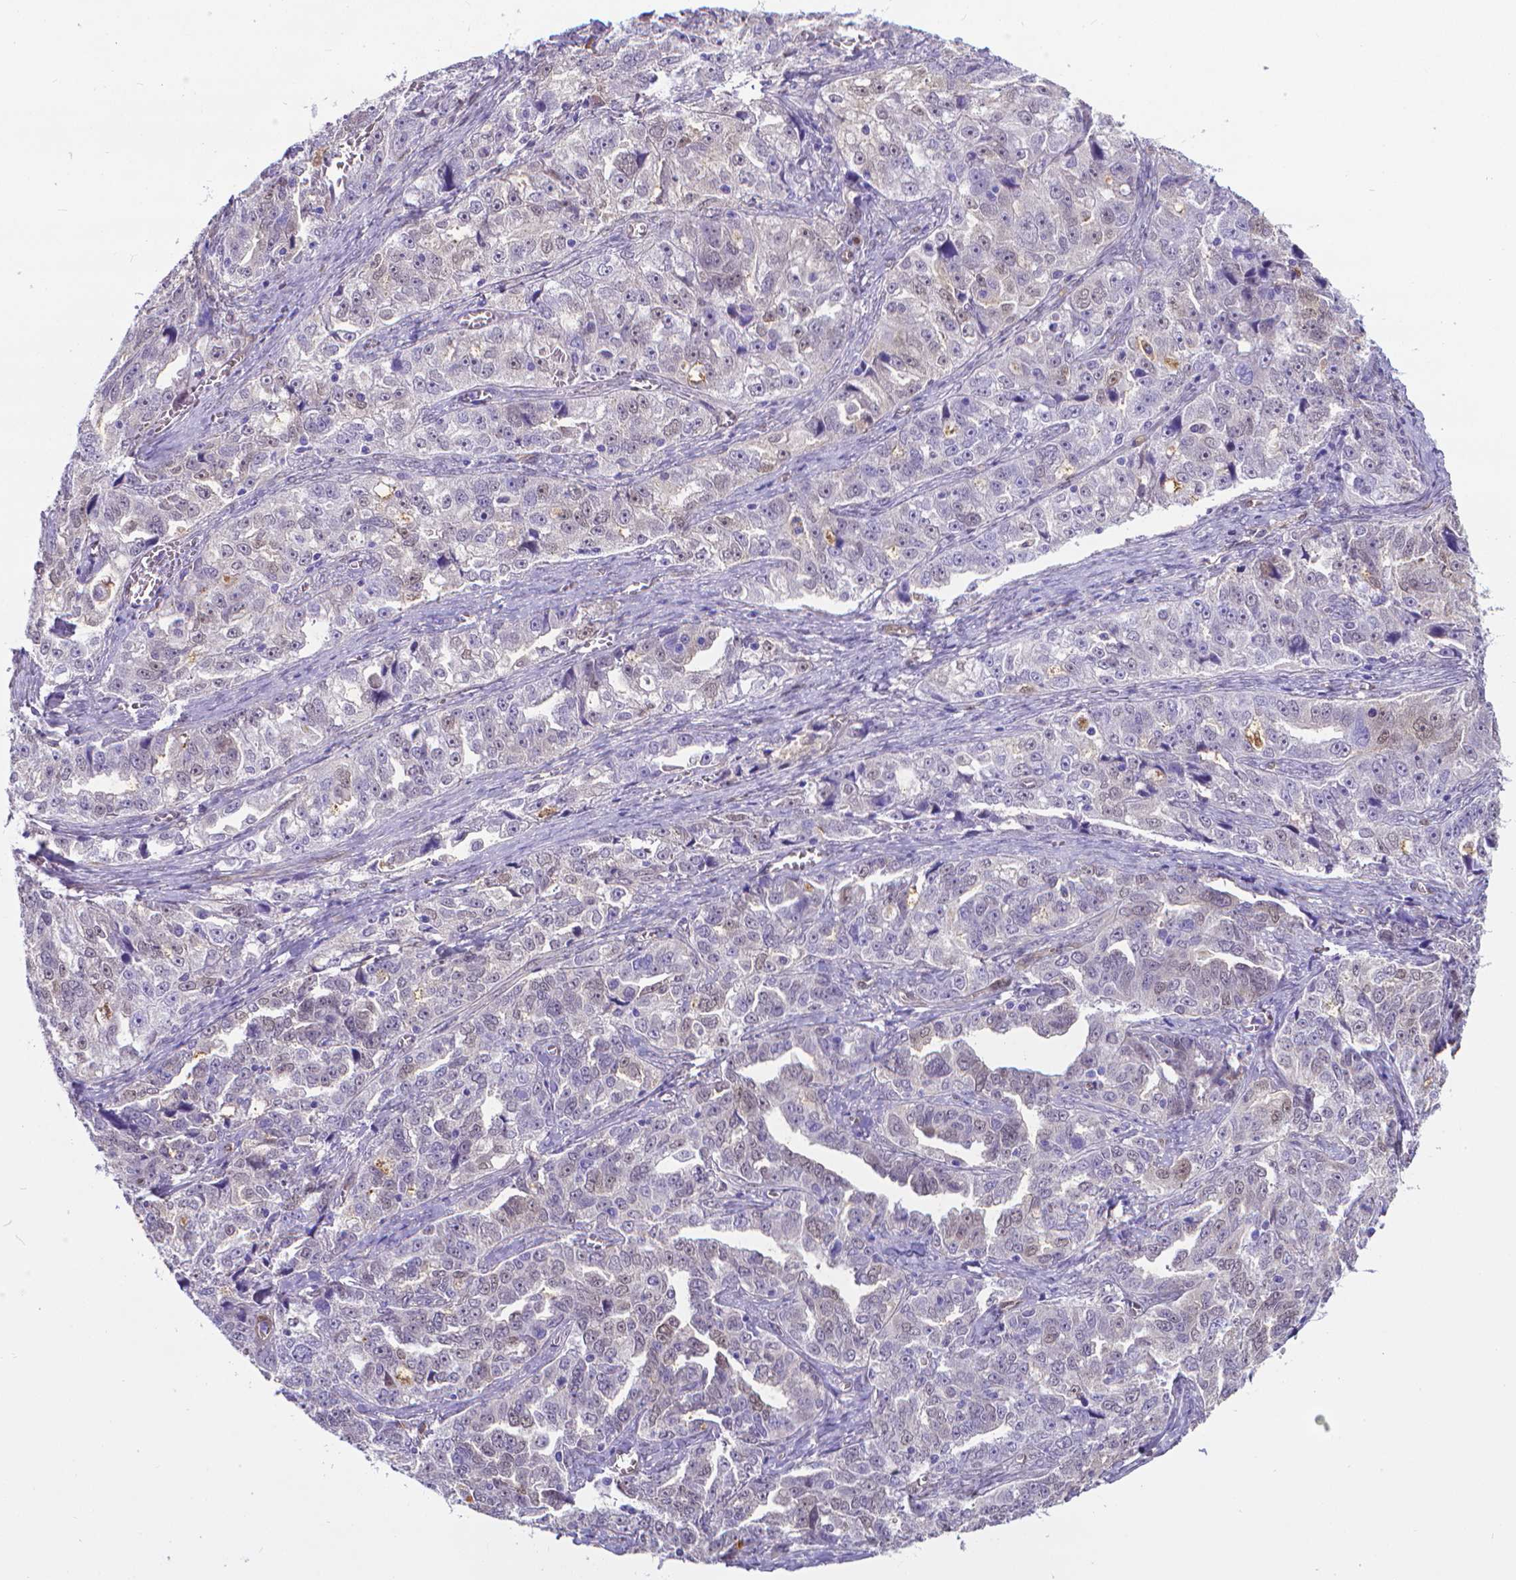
{"staining": {"intensity": "negative", "quantity": "none", "location": "none"}, "tissue": "ovarian cancer", "cell_type": "Tumor cells", "image_type": "cancer", "snomed": [{"axis": "morphology", "description": "Cystadenocarcinoma, serous, NOS"}, {"axis": "topography", "description": "Ovary"}], "caption": "This is an IHC histopathology image of ovarian cancer. There is no staining in tumor cells.", "gene": "CLIC4", "patient": {"sex": "female", "age": 51}}